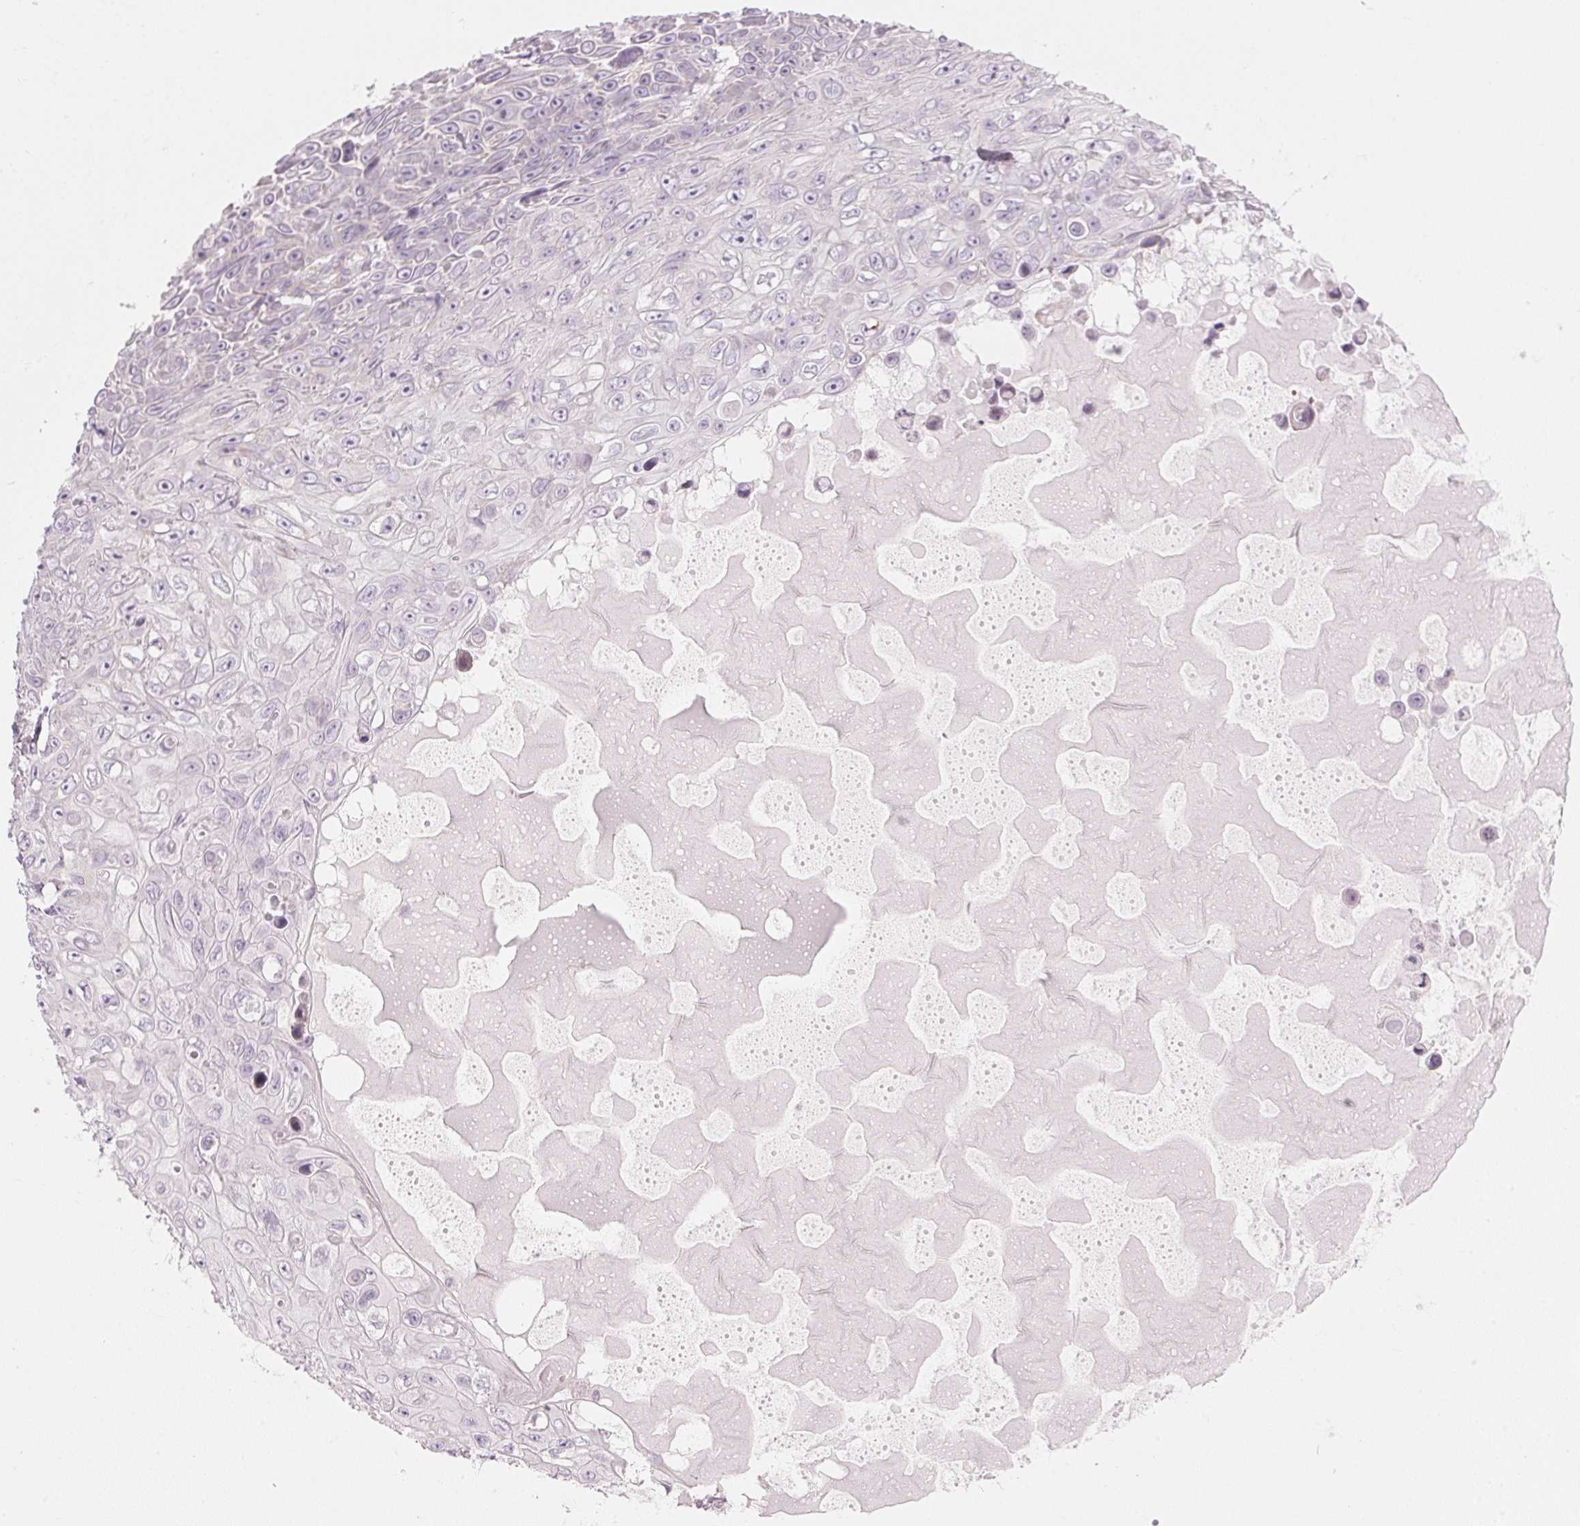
{"staining": {"intensity": "negative", "quantity": "none", "location": "none"}, "tissue": "skin cancer", "cell_type": "Tumor cells", "image_type": "cancer", "snomed": [{"axis": "morphology", "description": "Squamous cell carcinoma, NOS"}, {"axis": "topography", "description": "Skin"}], "caption": "Tumor cells are negative for protein expression in human squamous cell carcinoma (skin).", "gene": "GNMT", "patient": {"sex": "male", "age": 82}}